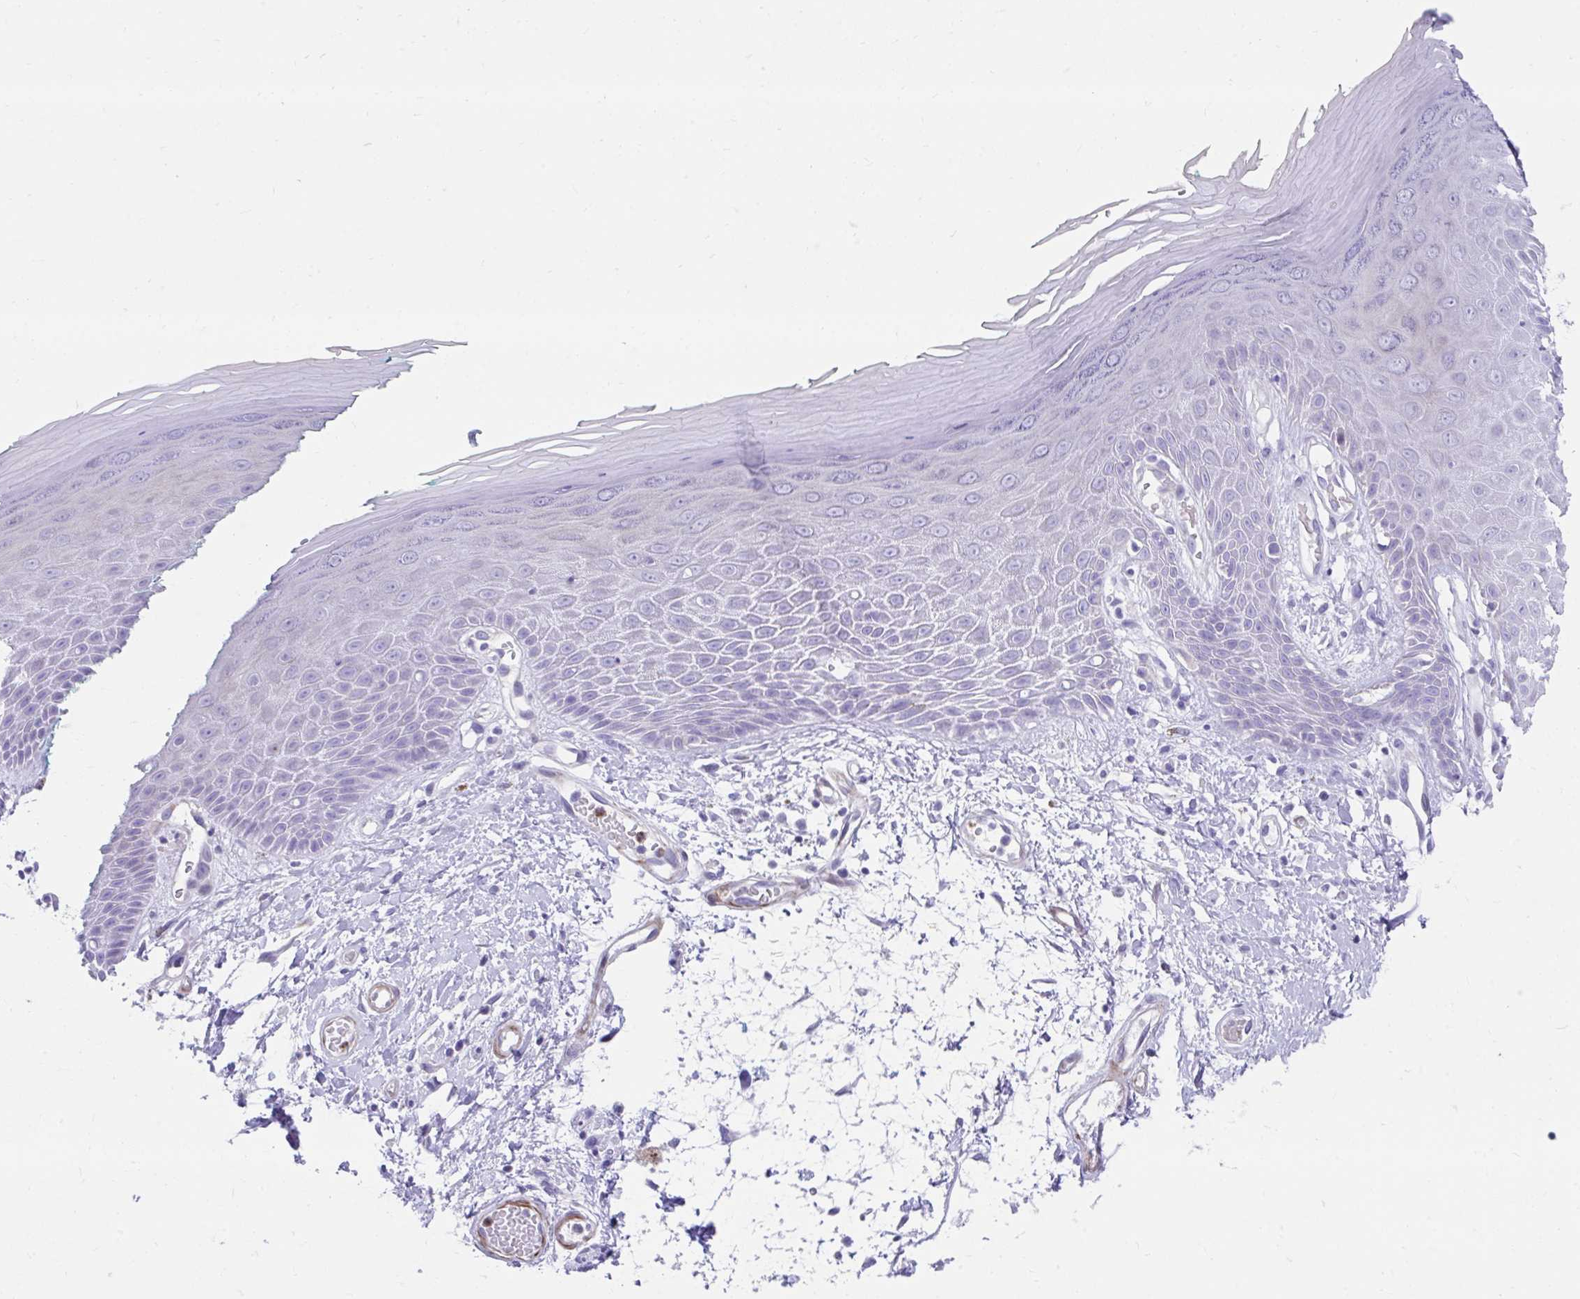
{"staining": {"intensity": "weak", "quantity": "<25%", "location": "cytoplasmic/membranous"}, "tissue": "skin", "cell_type": "Epidermal cells", "image_type": "normal", "snomed": [{"axis": "morphology", "description": "Normal tissue, NOS"}, {"axis": "topography", "description": "Anal"}, {"axis": "topography", "description": "Peripheral nerve tissue"}], "caption": "Immunohistochemistry (IHC) photomicrograph of normal skin: skin stained with DAB reveals no significant protein staining in epidermal cells.", "gene": "CSTB", "patient": {"sex": "male", "age": 78}}